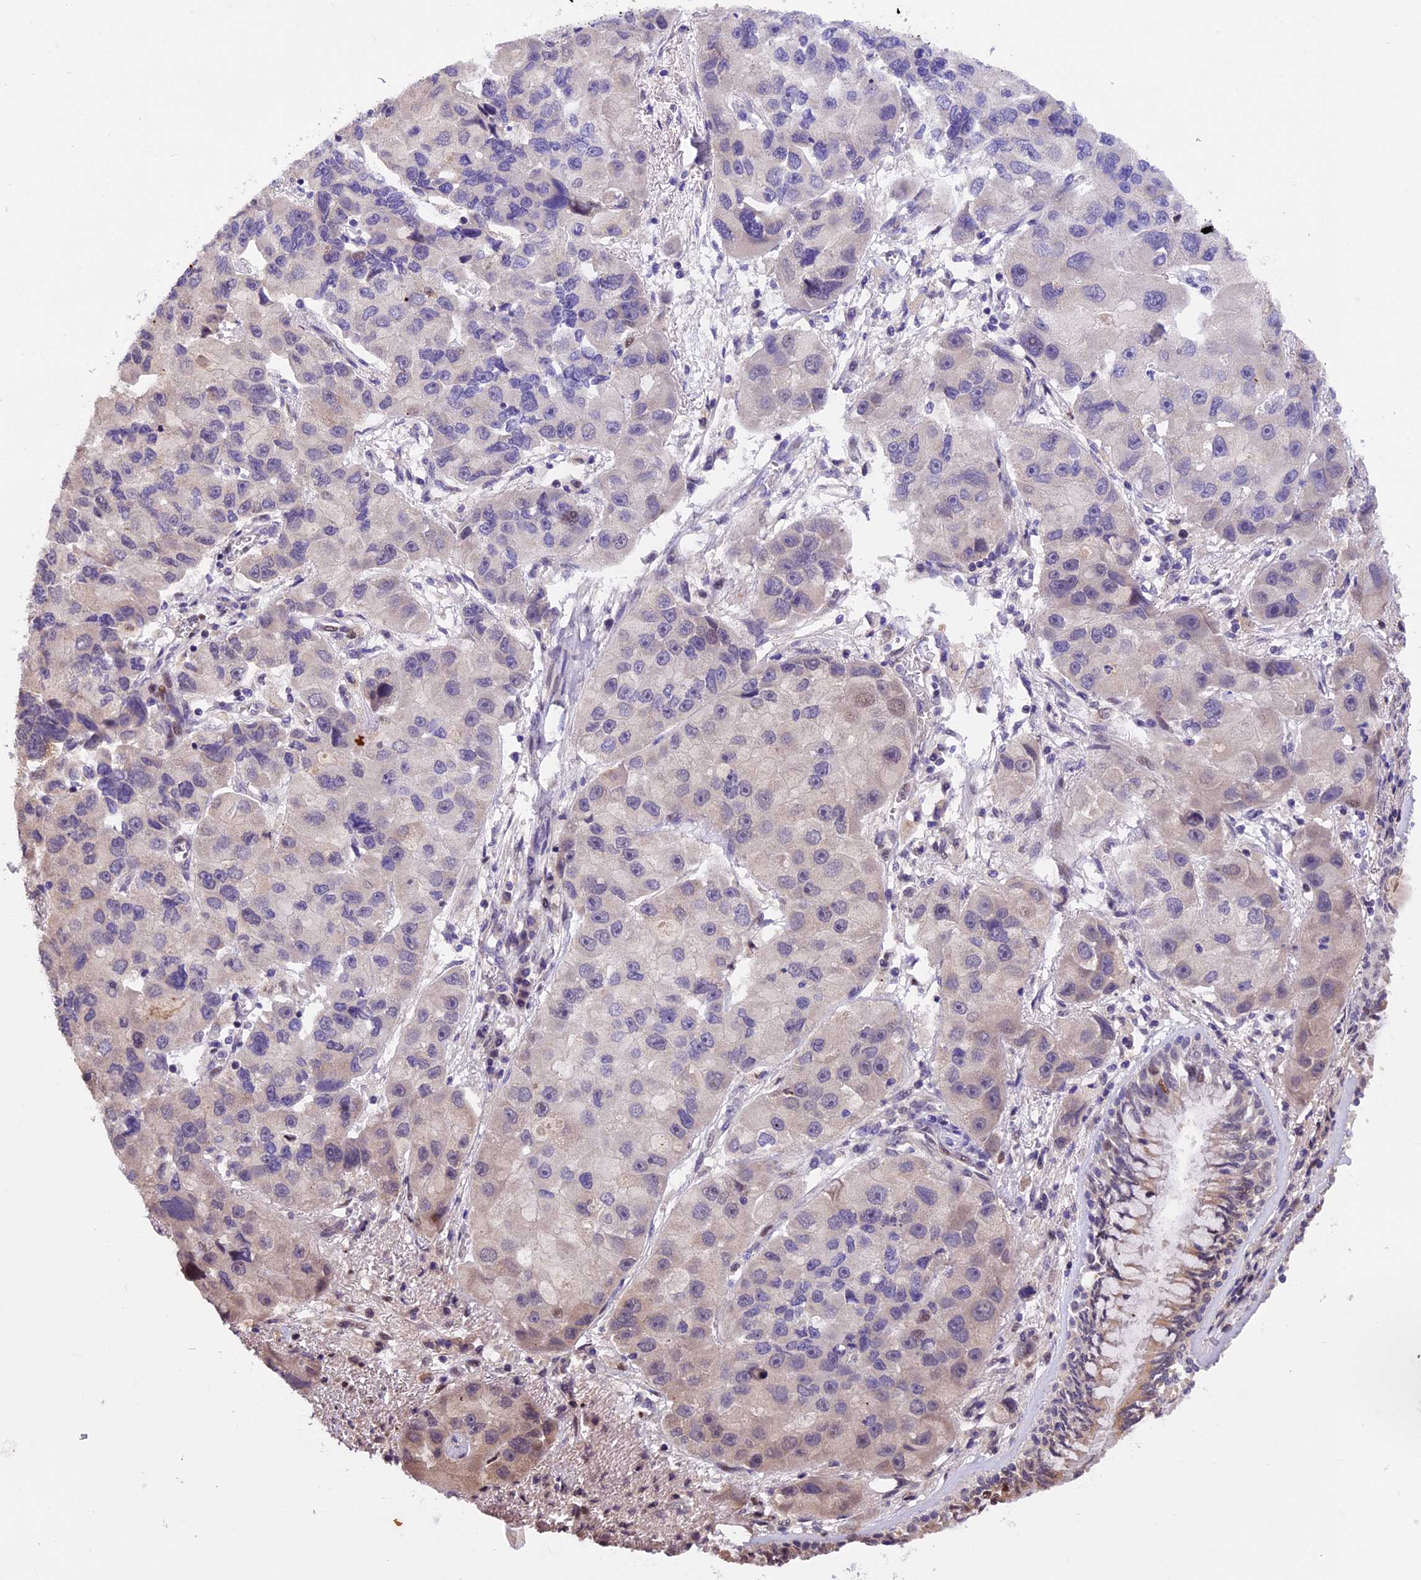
{"staining": {"intensity": "negative", "quantity": "none", "location": "none"}, "tissue": "lung cancer", "cell_type": "Tumor cells", "image_type": "cancer", "snomed": [{"axis": "morphology", "description": "Adenocarcinoma, NOS"}, {"axis": "topography", "description": "Lung"}], "caption": "Protein analysis of lung adenocarcinoma demonstrates no significant positivity in tumor cells.", "gene": "CCSER1", "patient": {"sex": "female", "age": 54}}